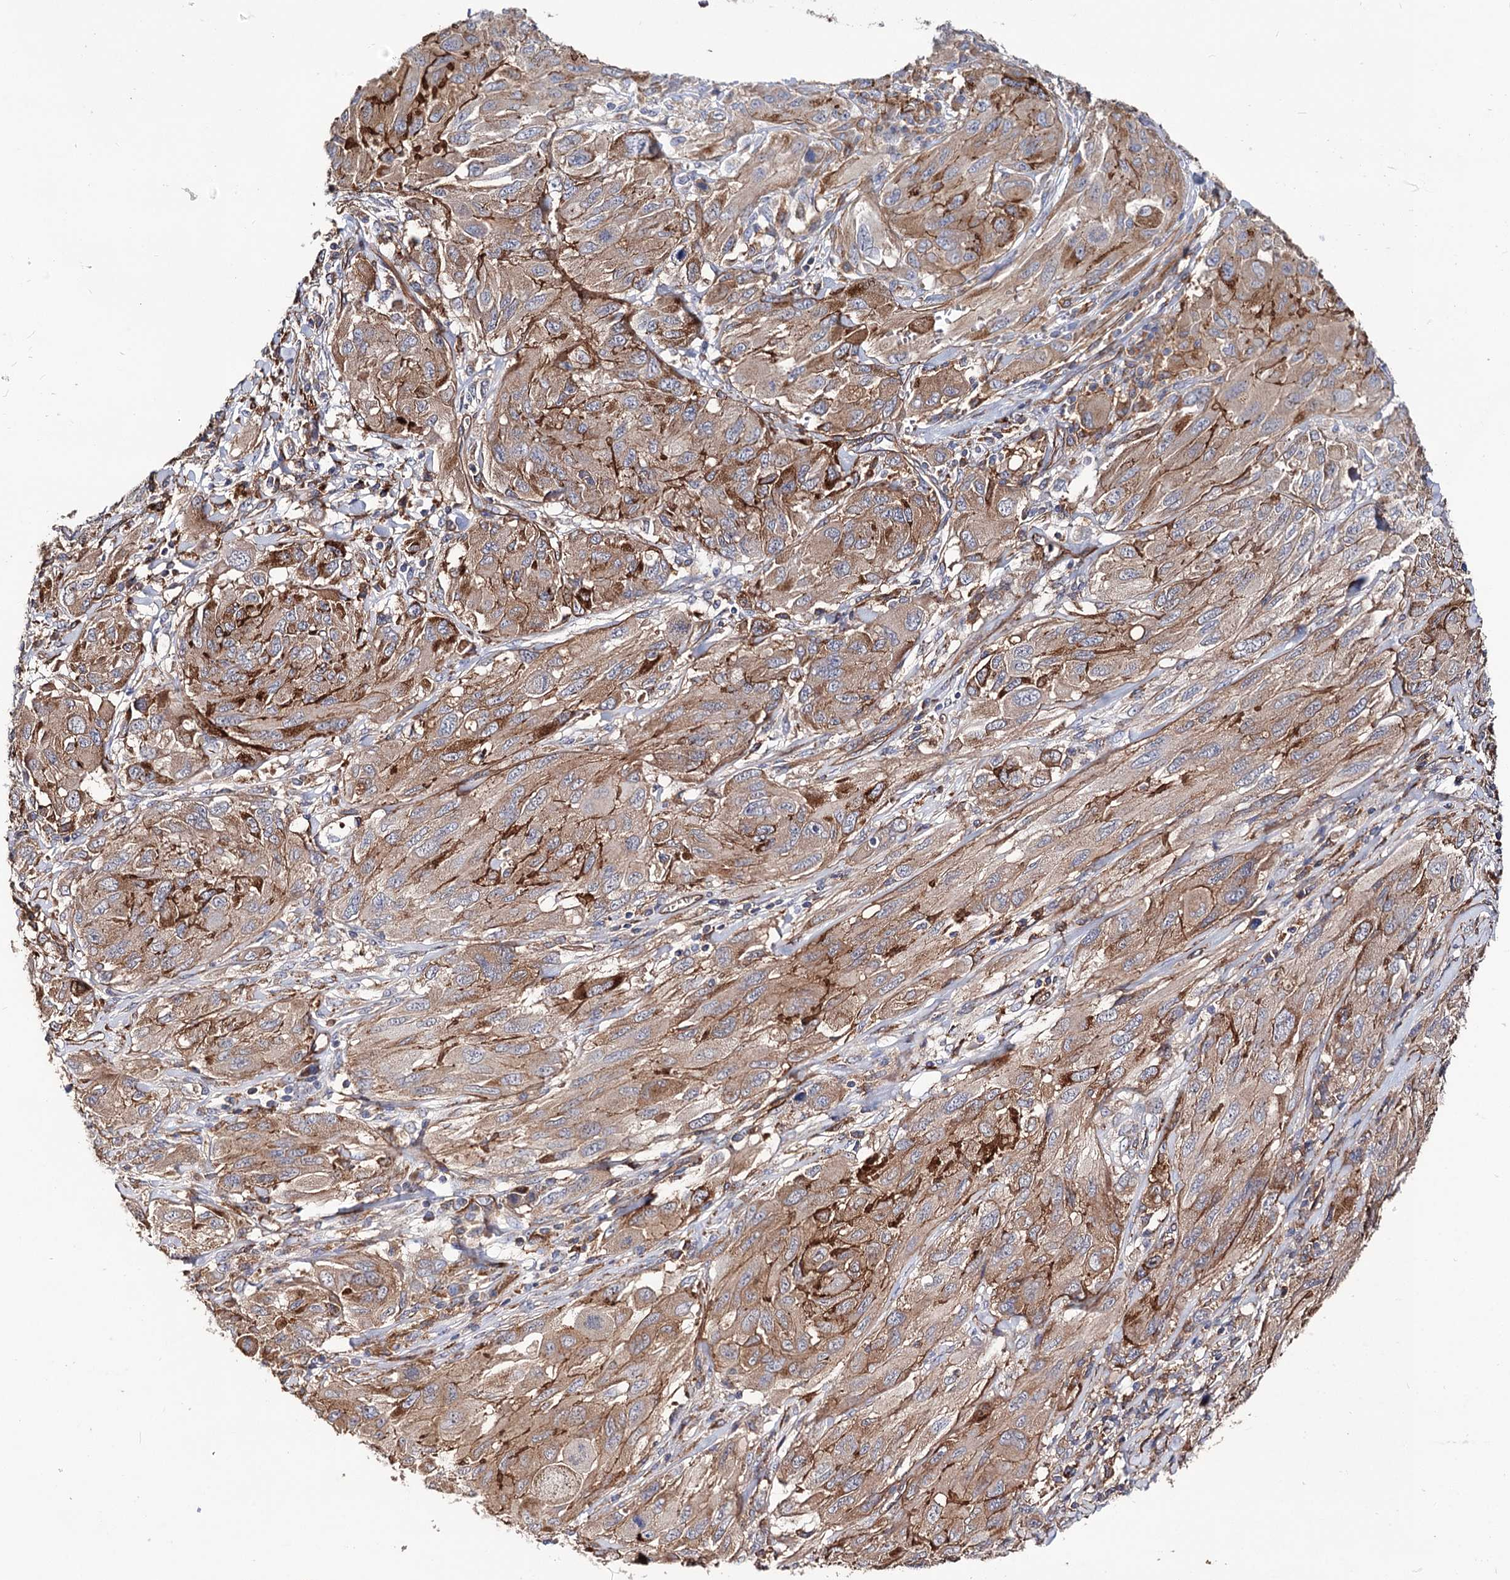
{"staining": {"intensity": "moderate", "quantity": ">75%", "location": "cytoplasmic/membranous"}, "tissue": "melanoma", "cell_type": "Tumor cells", "image_type": "cancer", "snomed": [{"axis": "morphology", "description": "Malignant melanoma, NOS"}, {"axis": "topography", "description": "Skin"}], "caption": "Malignant melanoma stained with DAB IHC shows medium levels of moderate cytoplasmic/membranous expression in about >75% of tumor cells.", "gene": "CSAD", "patient": {"sex": "female", "age": 91}}